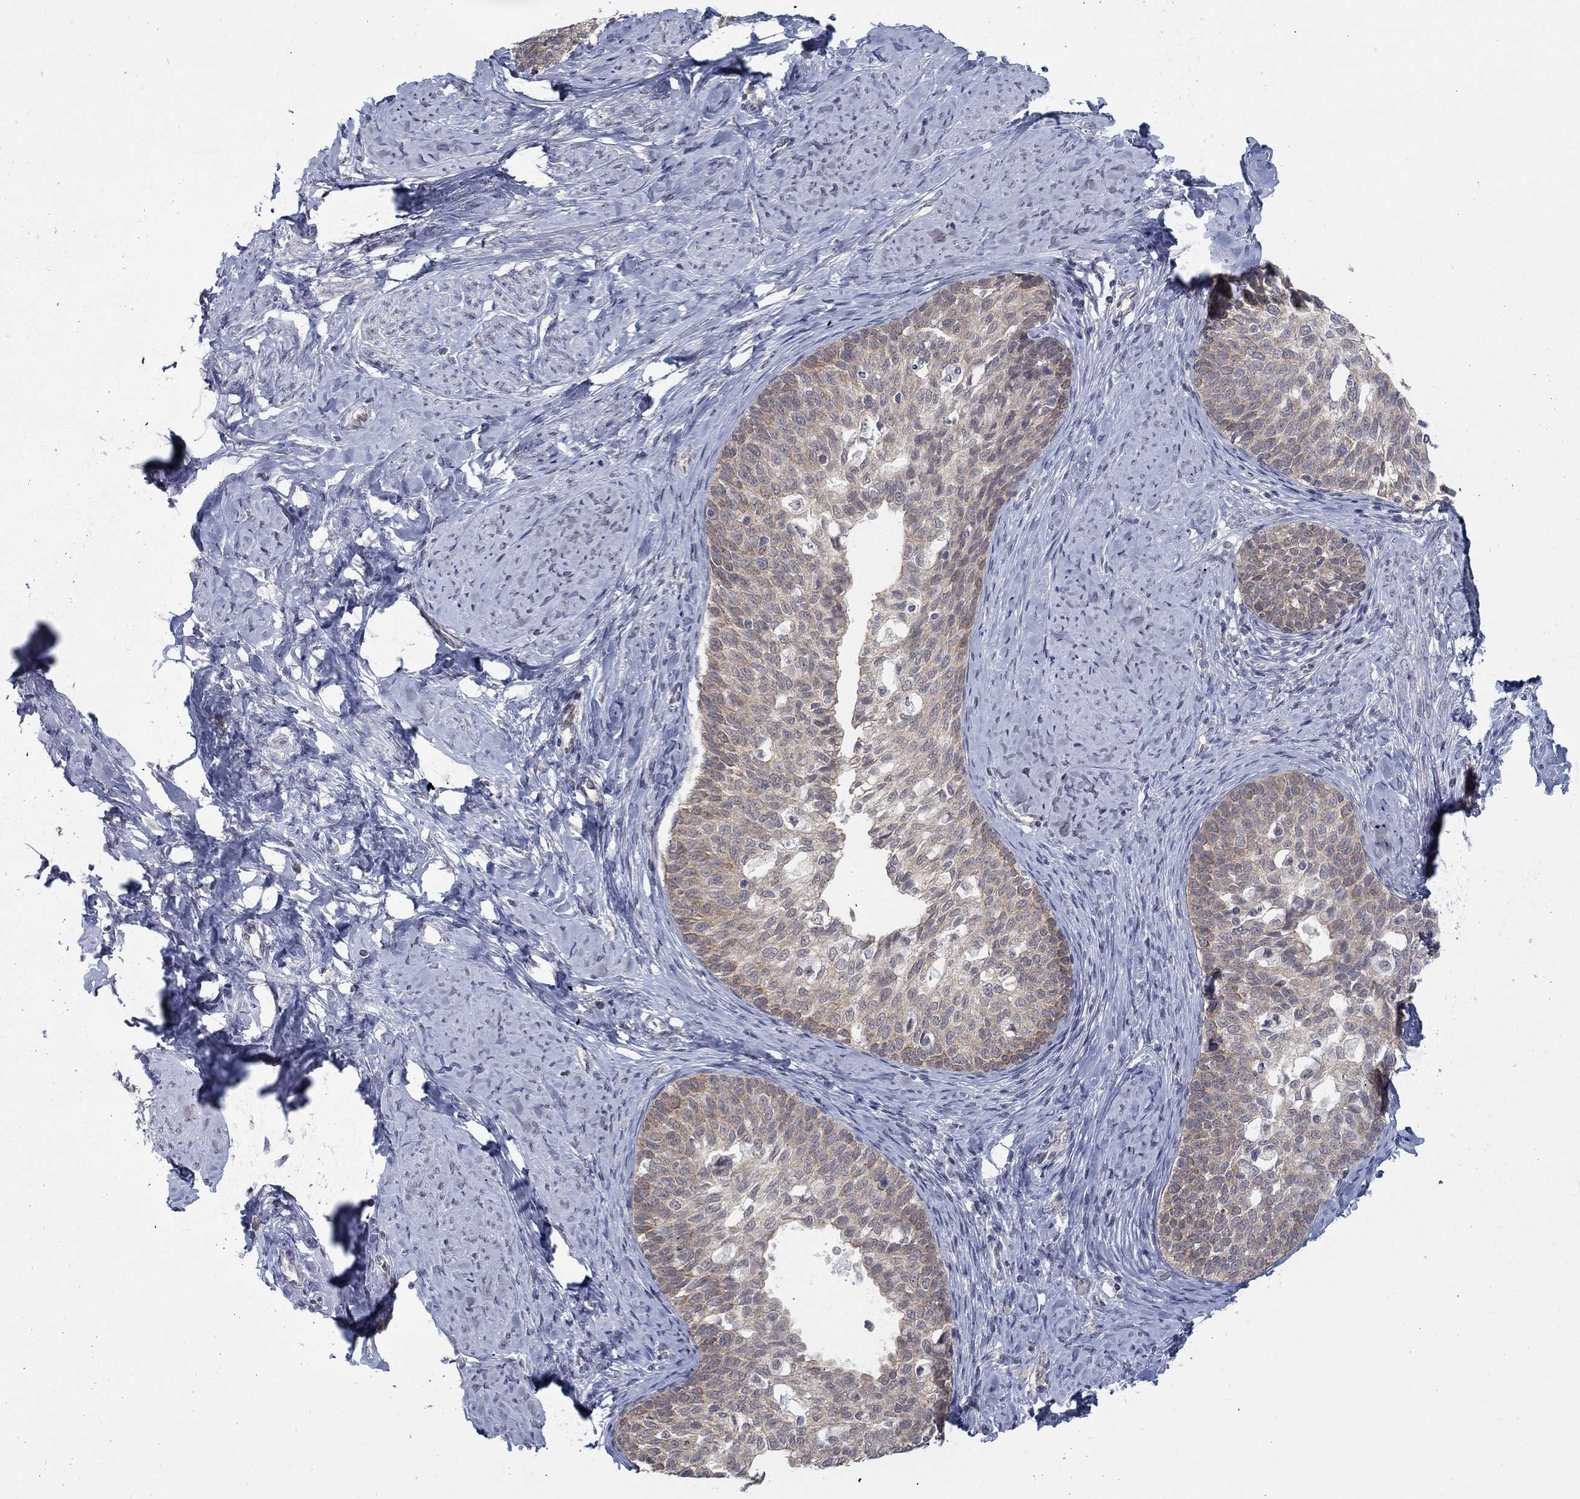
{"staining": {"intensity": "weak", "quantity": "25%-75%", "location": "cytoplasmic/membranous"}, "tissue": "cervical cancer", "cell_type": "Tumor cells", "image_type": "cancer", "snomed": [{"axis": "morphology", "description": "Squamous cell carcinoma, NOS"}, {"axis": "topography", "description": "Cervix"}], "caption": "Brown immunohistochemical staining in human cervical cancer (squamous cell carcinoma) displays weak cytoplasmic/membranous staining in about 25%-75% of tumor cells. (DAB = brown stain, brightfield microscopy at high magnification).", "gene": "SLC22A2", "patient": {"sex": "female", "age": 51}}